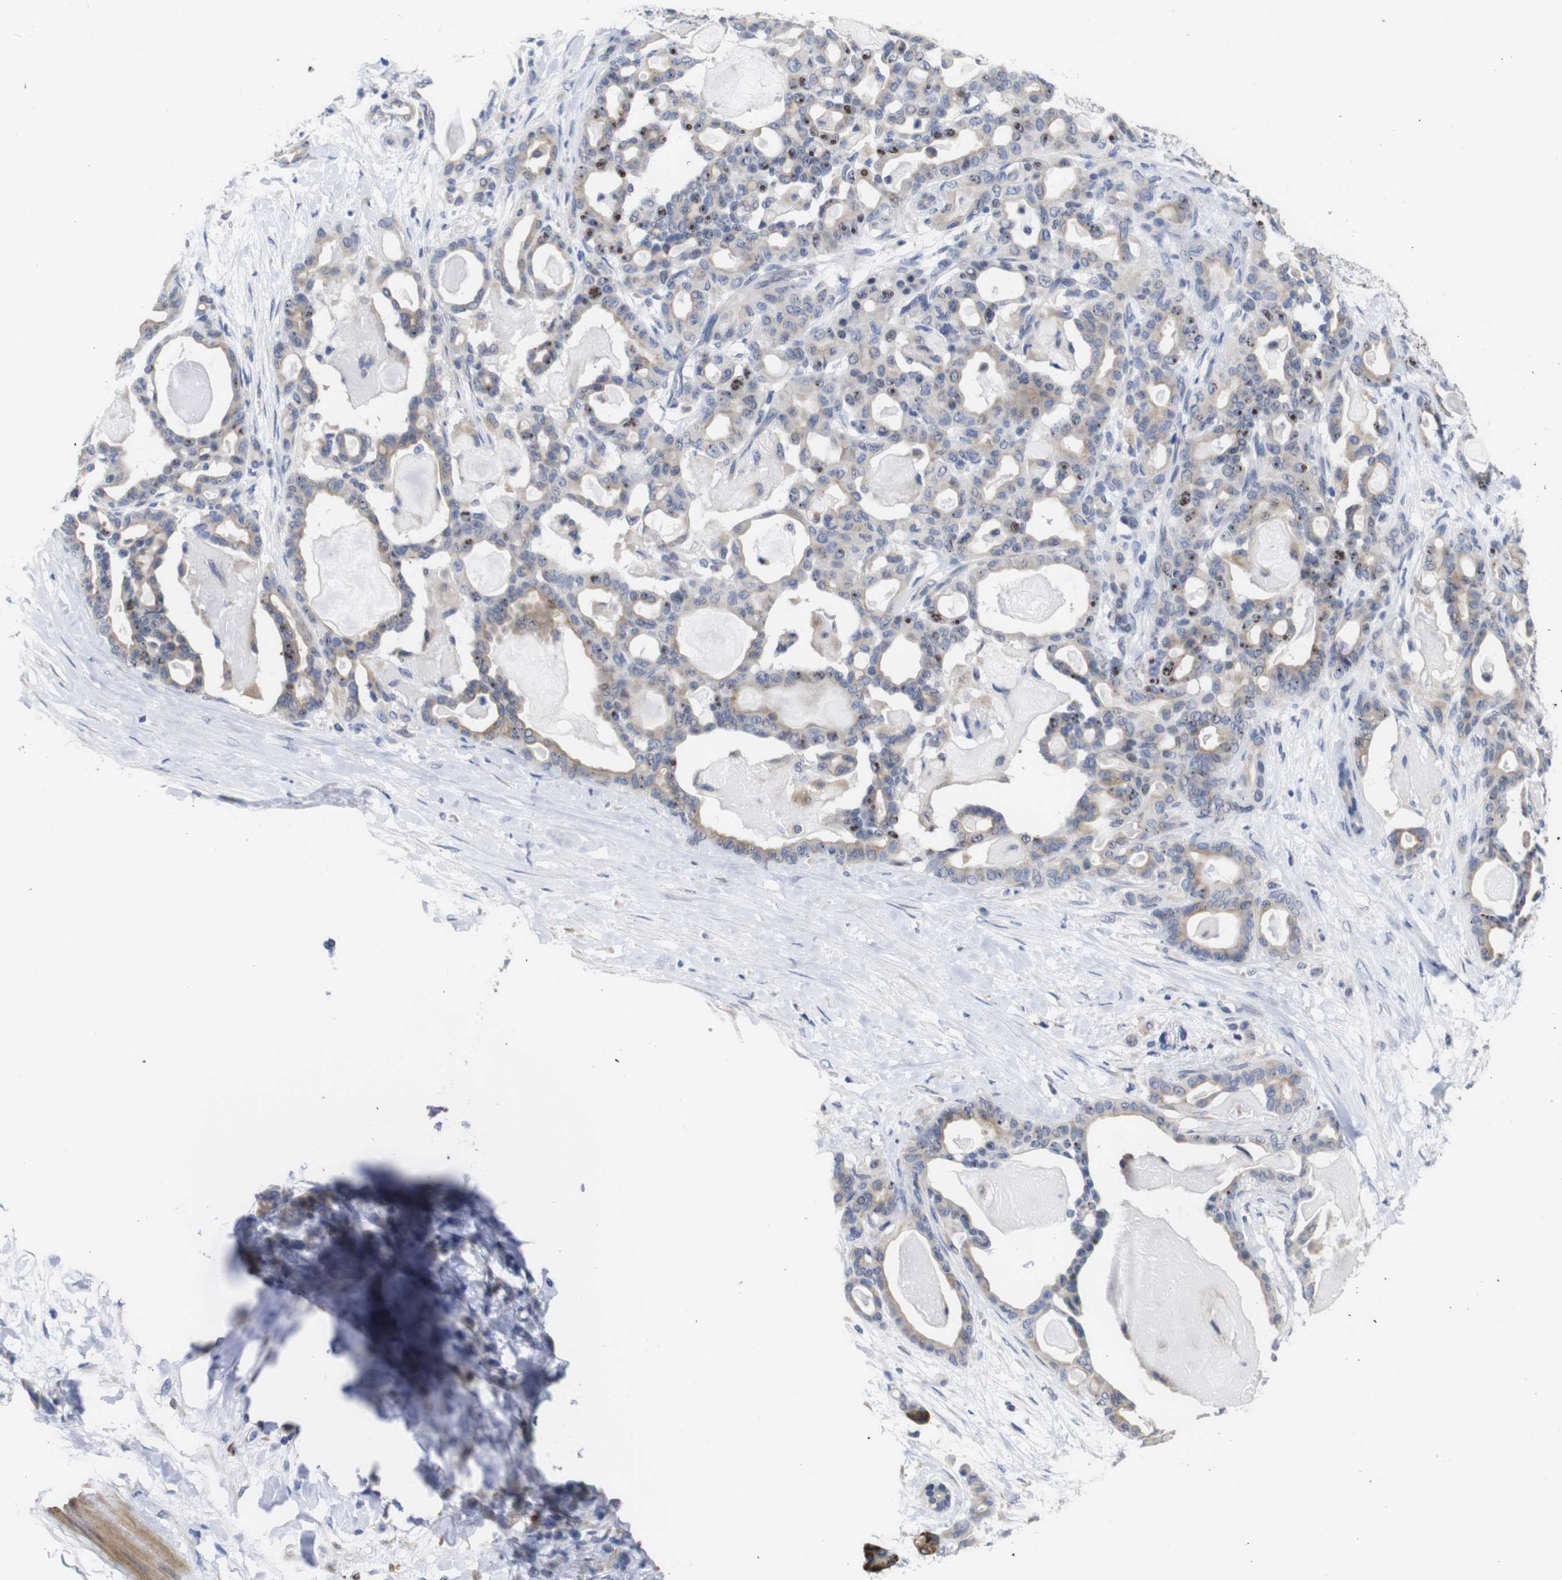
{"staining": {"intensity": "moderate", "quantity": "25%-75%", "location": "cytoplasmic/membranous,nuclear"}, "tissue": "pancreatic cancer", "cell_type": "Tumor cells", "image_type": "cancer", "snomed": [{"axis": "morphology", "description": "Adenocarcinoma, NOS"}, {"axis": "topography", "description": "Pancreas"}], "caption": "Tumor cells demonstrate moderate cytoplasmic/membranous and nuclear positivity in approximately 25%-75% of cells in pancreatic cancer.", "gene": "TCEAL9", "patient": {"sex": "male", "age": 63}}